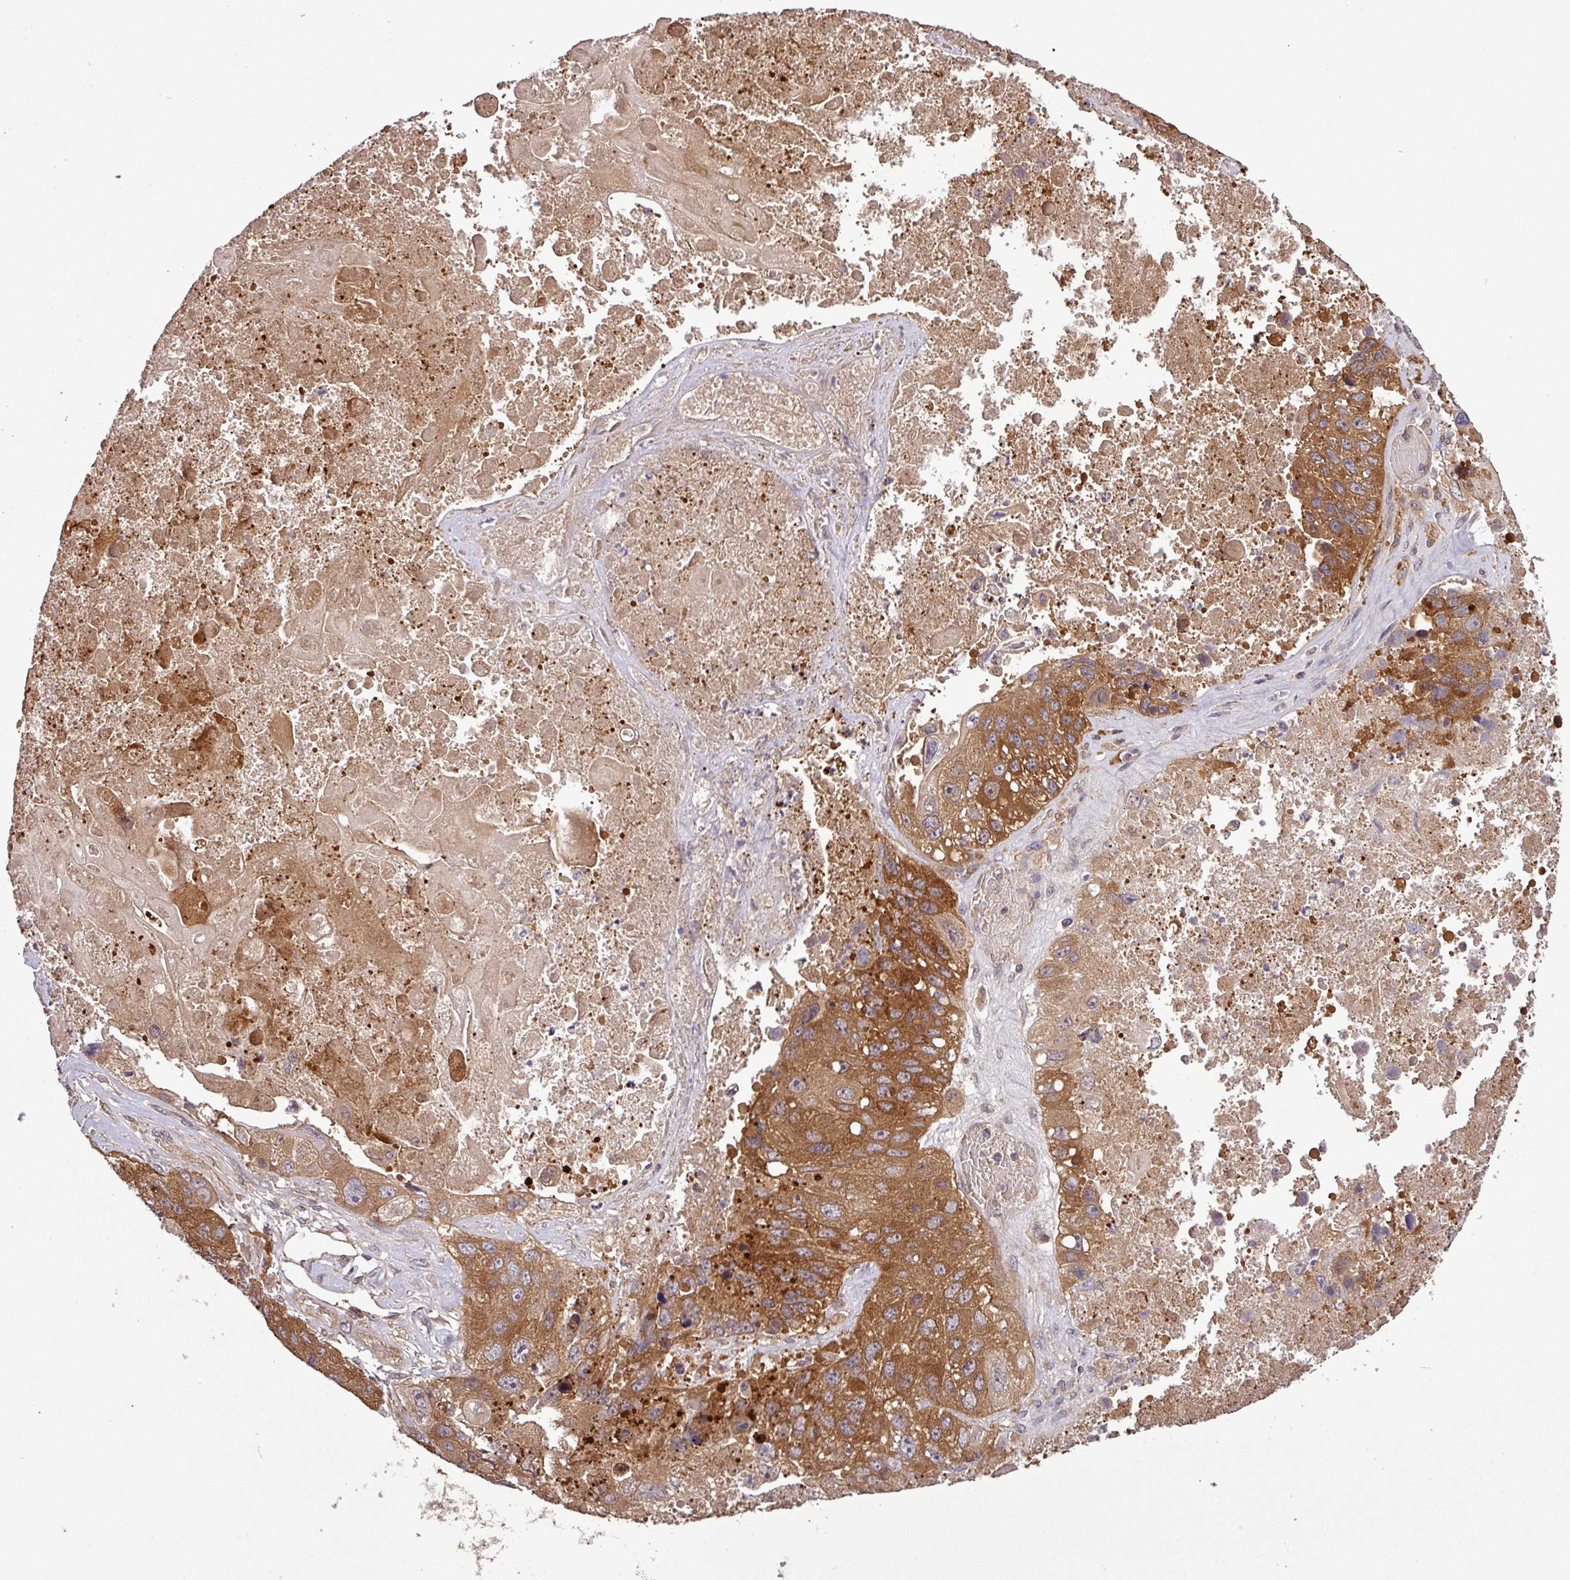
{"staining": {"intensity": "strong", "quantity": ">75%", "location": "cytoplasmic/membranous"}, "tissue": "lung cancer", "cell_type": "Tumor cells", "image_type": "cancer", "snomed": [{"axis": "morphology", "description": "Squamous cell carcinoma, NOS"}, {"axis": "topography", "description": "Lung"}], "caption": "Protein analysis of squamous cell carcinoma (lung) tissue demonstrates strong cytoplasmic/membranous expression in about >75% of tumor cells.", "gene": "SIRPB2", "patient": {"sex": "male", "age": 61}}